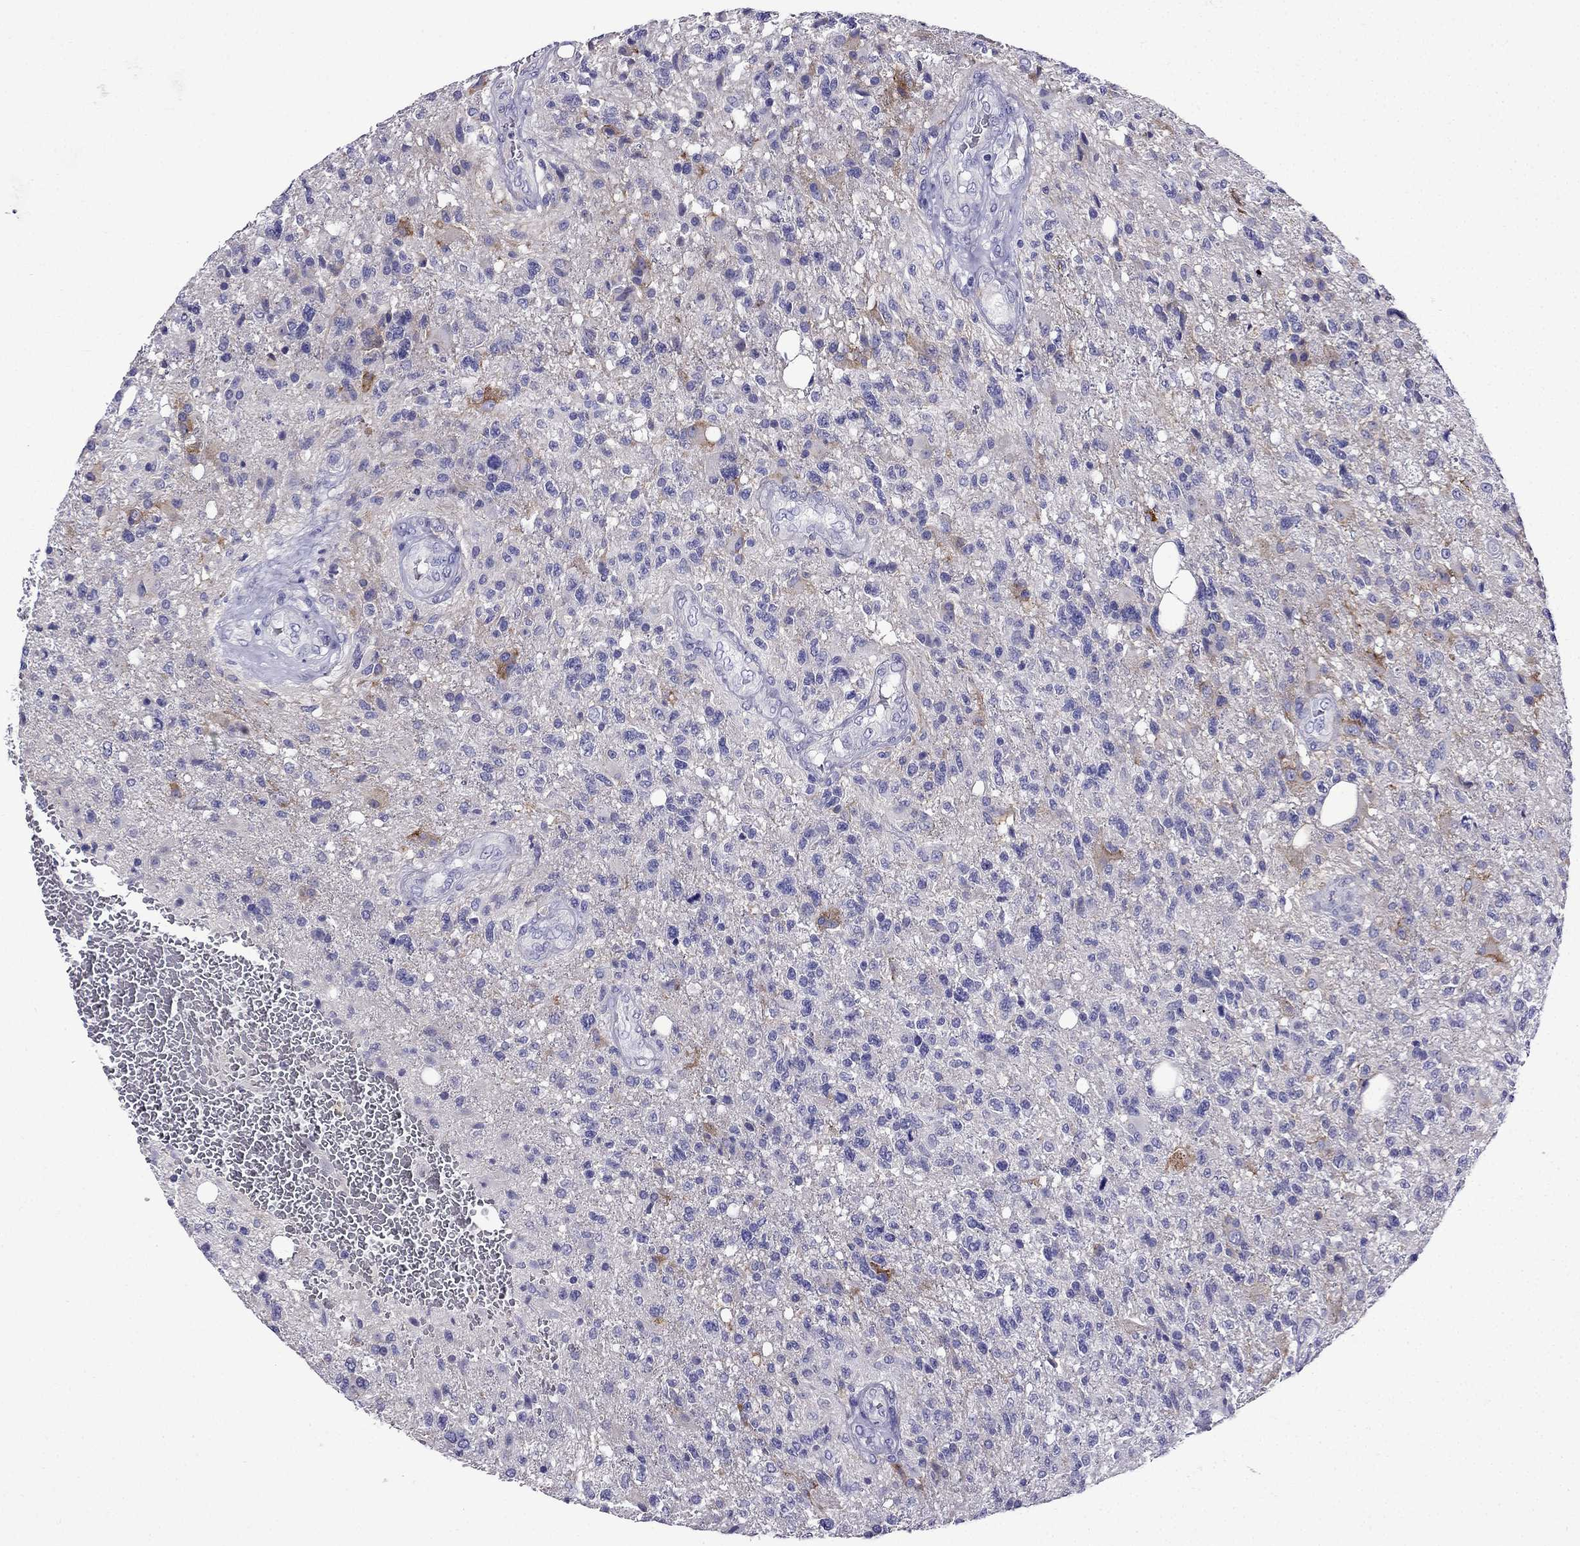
{"staining": {"intensity": "negative", "quantity": "none", "location": "none"}, "tissue": "glioma", "cell_type": "Tumor cells", "image_type": "cancer", "snomed": [{"axis": "morphology", "description": "Glioma, malignant, High grade"}, {"axis": "topography", "description": "Brain"}], "caption": "A micrograph of human glioma is negative for staining in tumor cells.", "gene": "ERC2", "patient": {"sex": "male", "age": 56}}